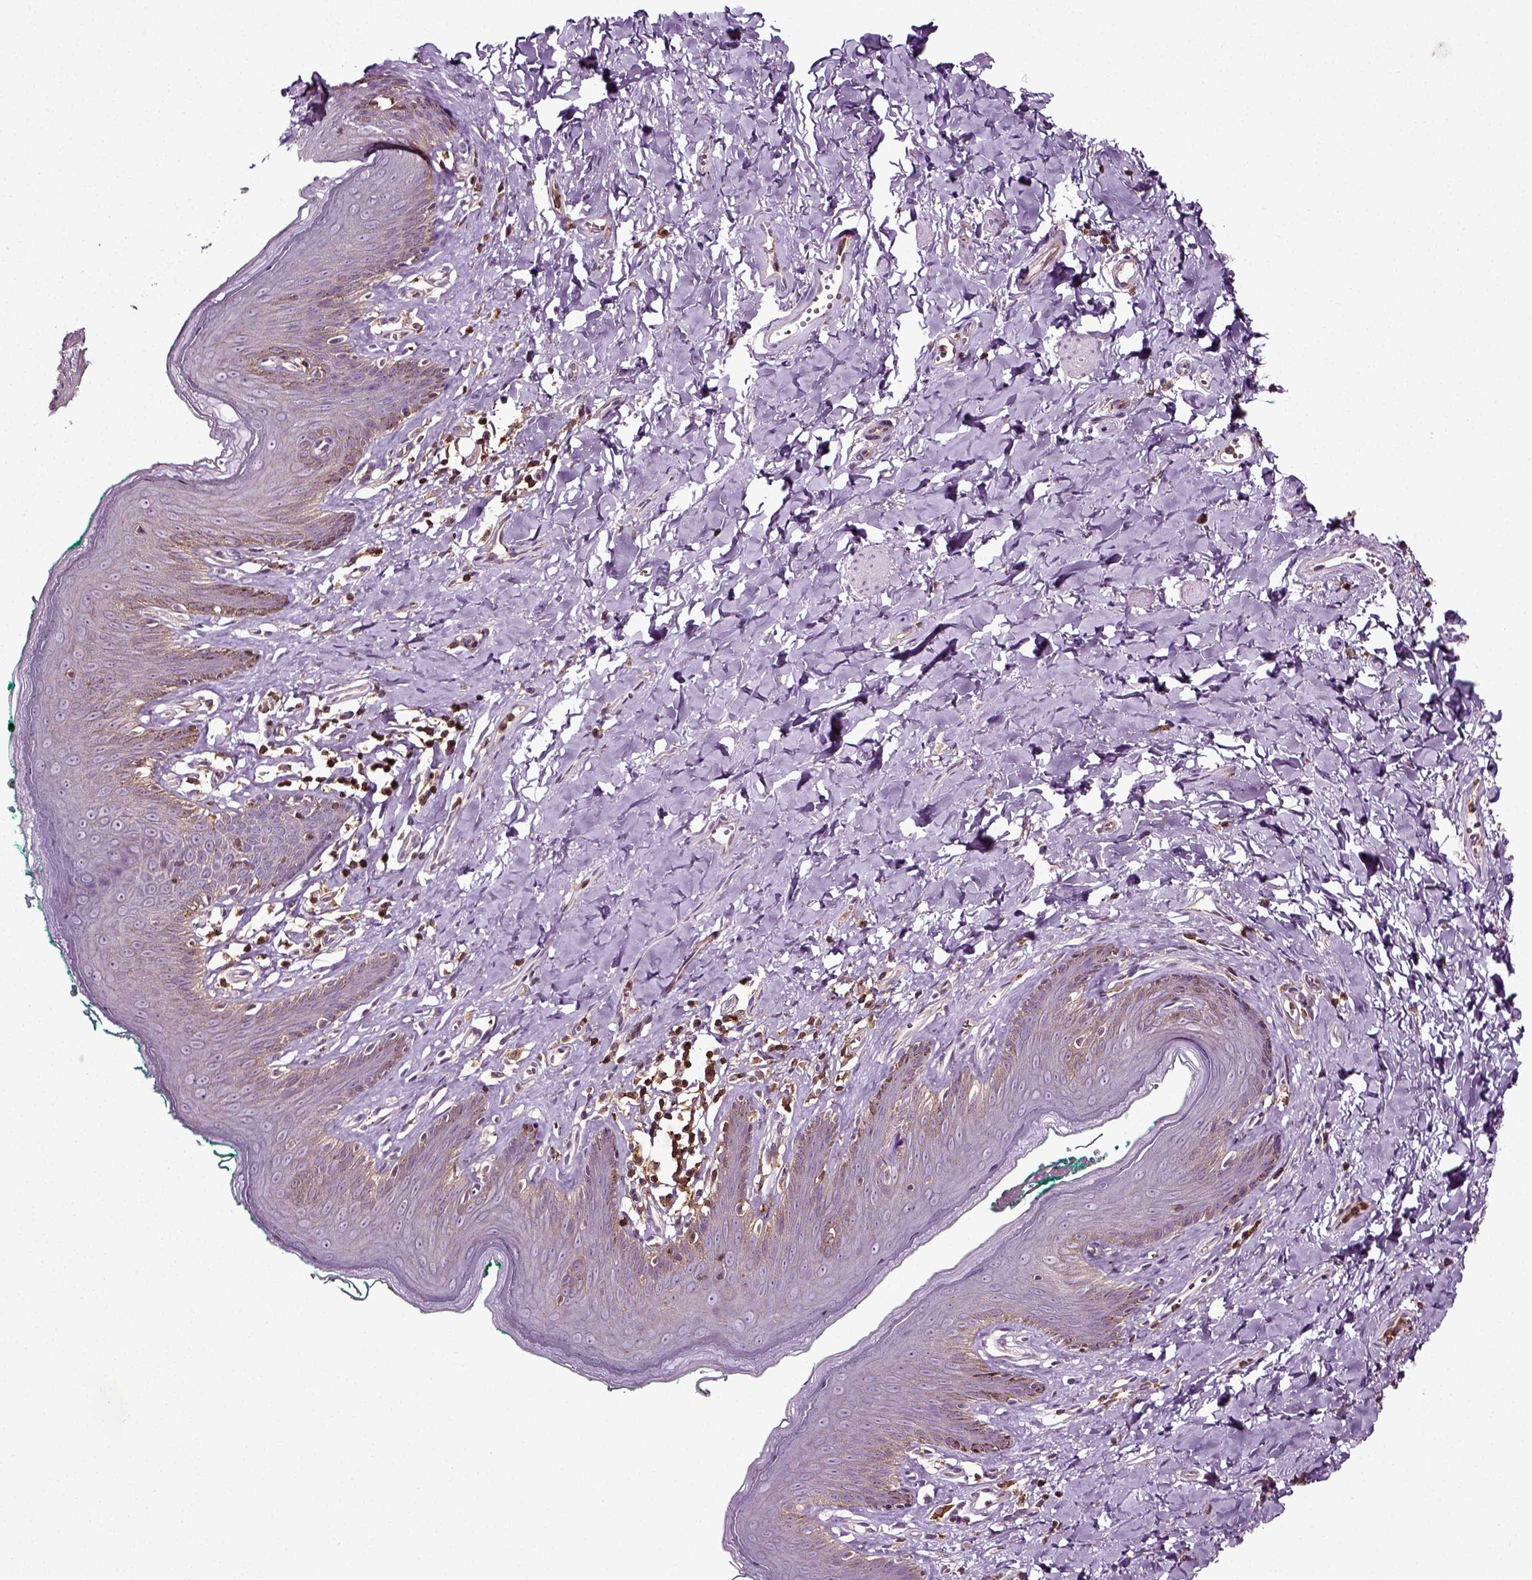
{"staining": {"intensity": "negative", "quantity": "none", "location": "none"}, "tissue": "skin", "cell_type": "Epidermal cells", "image_type": "normal", "snomed": [{"axis": "morphology", "description": "Normal tissue, NOS"}, {"axis": "topography", "description": "Vulva"}], "caption": "The IHC photomicrograph has no significant positivity in epidermal cells of skin. (DAB (3,3'-diaminobenzidine) IHC, high magnification).", "gene": "RHOF", "patient": {"sex": "female", "age": 66}}